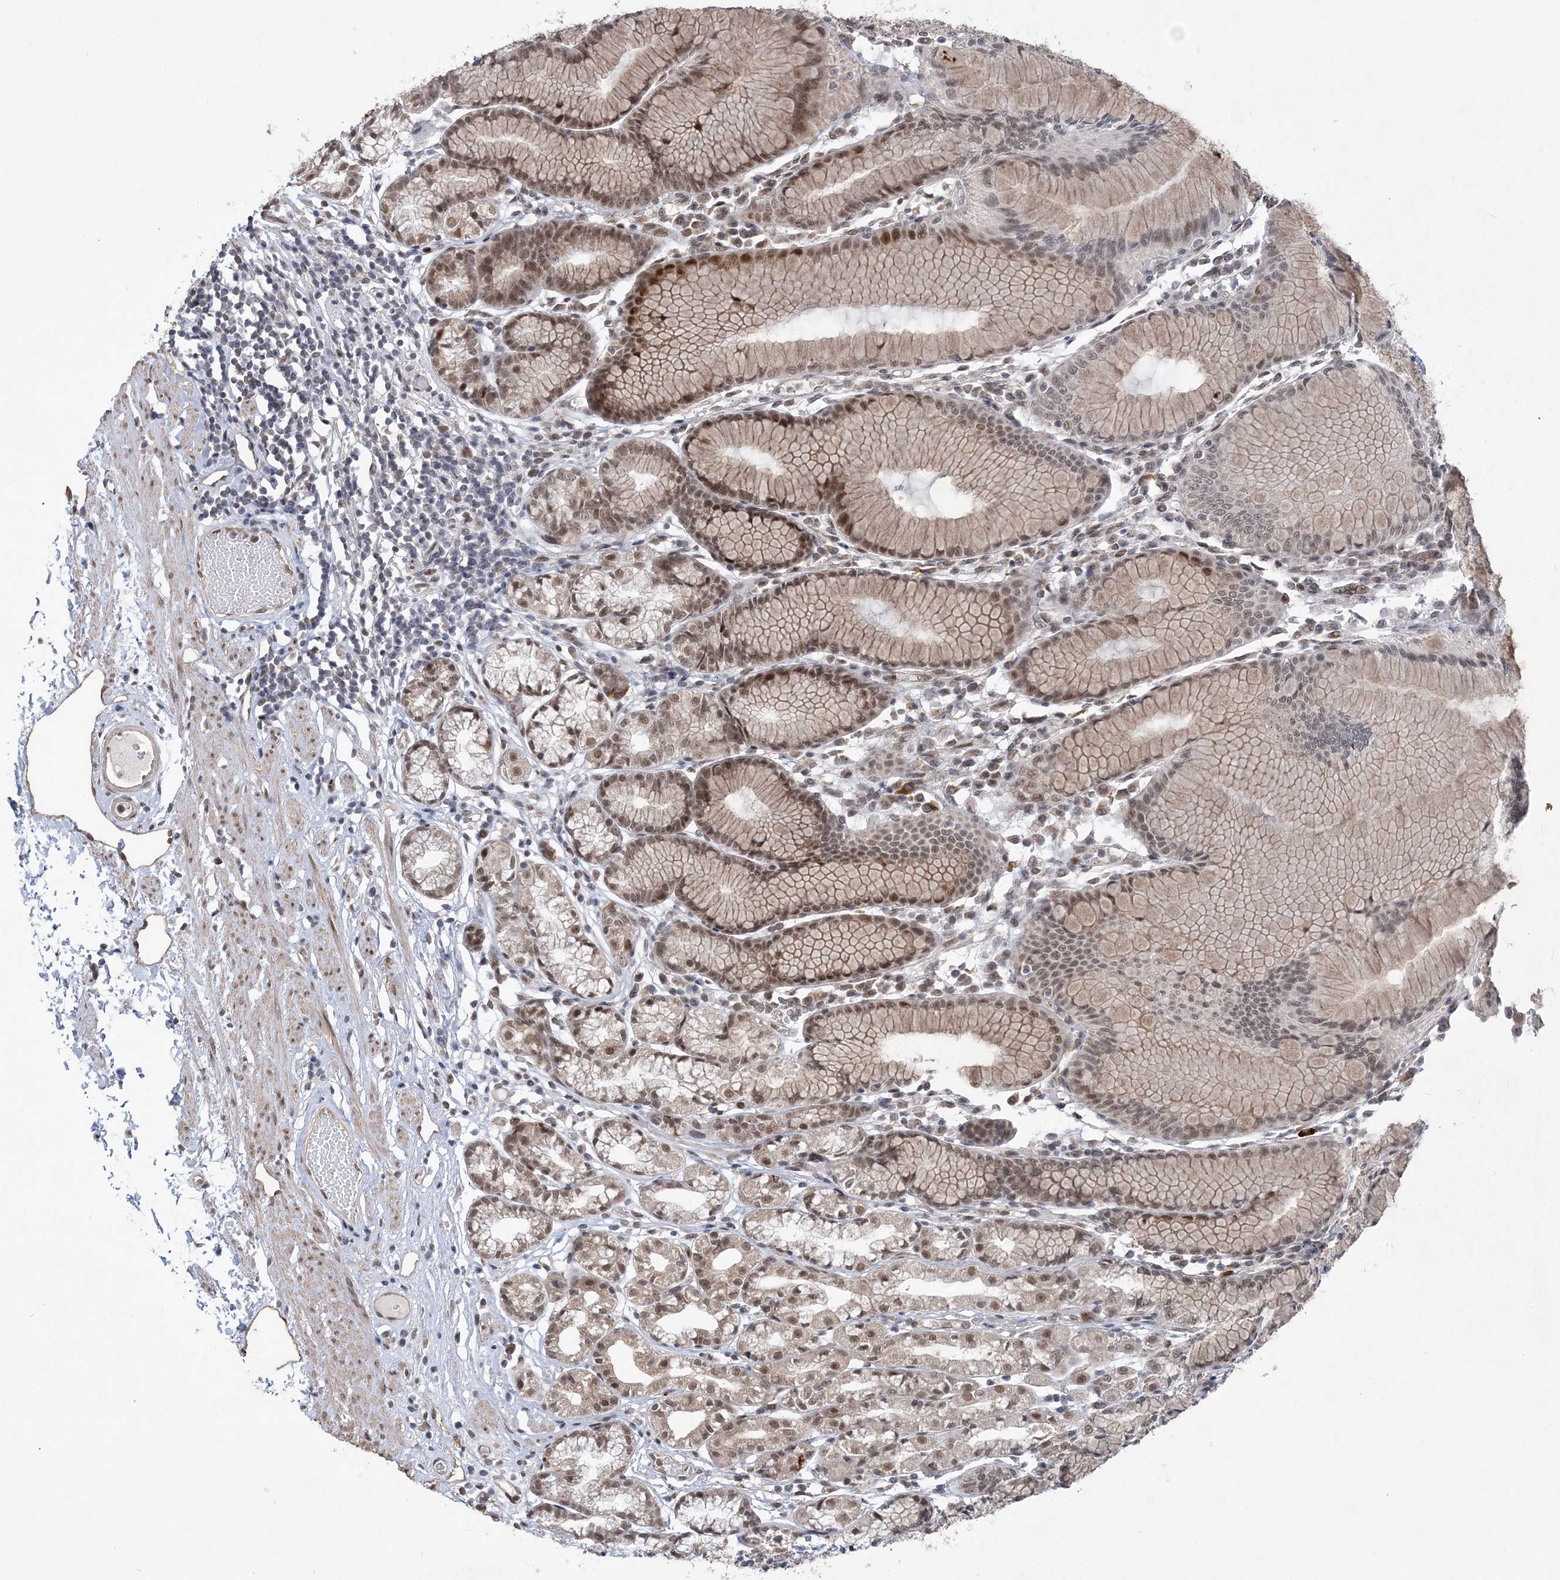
{"staining": {"intensity": "moderate", "quantity": "25%-75%", "location": "nuclear"}, "tissue": "stomach", "cell_type": "Glandular cells", "image_type": "normal", "snomed": [{"axis": "morphology", "description": "Normal tissue, NOS"}, {"axis": "topography", "description": "Stomach"}], "caption": "Immunohistochemical staining of benign stomach reveals 25%-75% levels of moderate nuclear protein staining in about 25%-75% of glandular cells.", "gene": "WAC", "patient": {"sex": "female", "age": 57}}